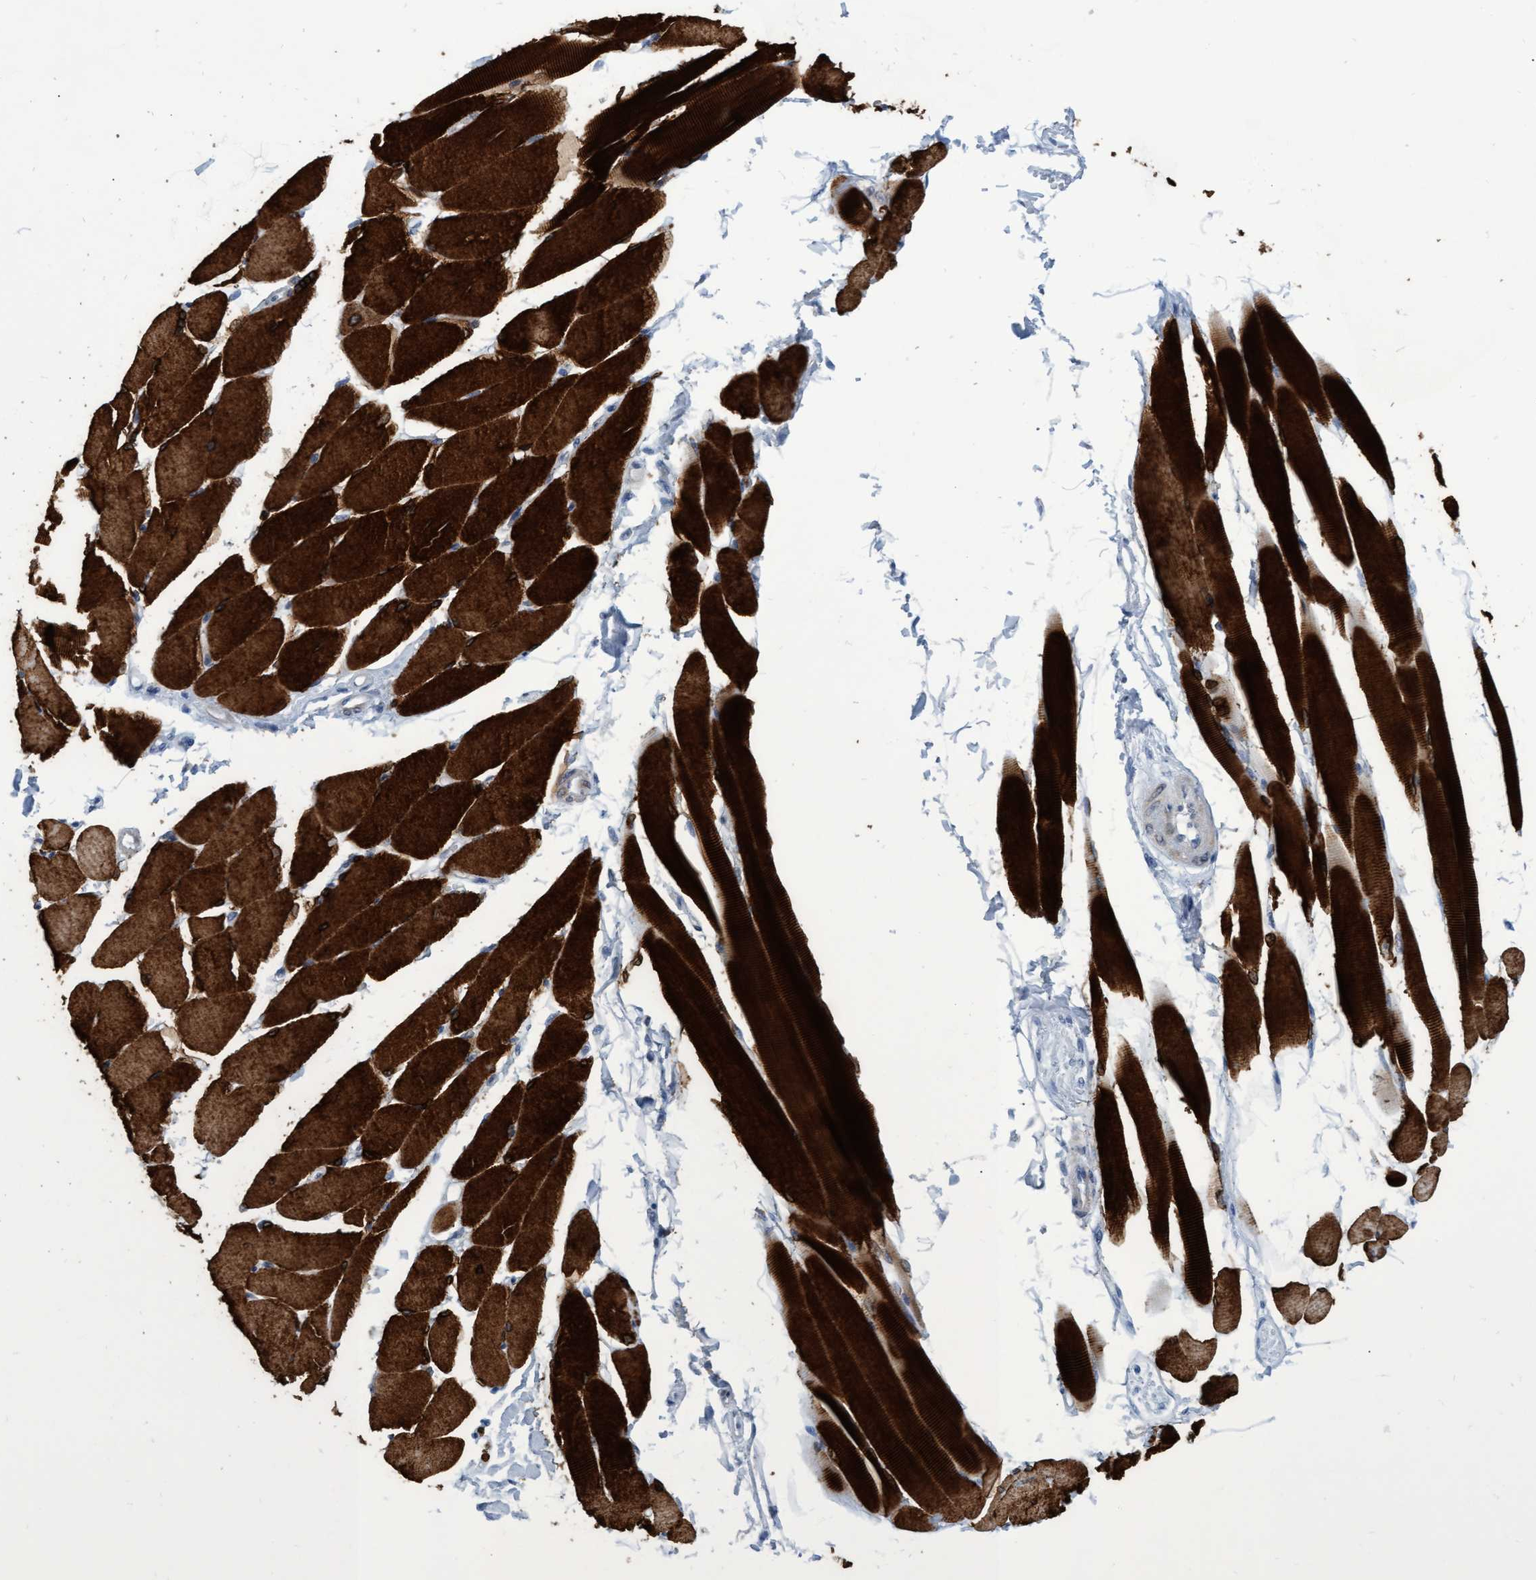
{"staining": {"intensity": "strong", "quantity": ">75%", "location": "cytoplasmic/membranous"}, "tissue": "skeletal muscle", "cell_type": "Myocytes", "image_type": "normal", "snomed": [{"axis": "morphology", "description": "Normal tissue, NOS"}, {"axis": "topography", "description": "Skeletal muscle"}, {"axis": "topography", "description": "Peripheral nerve tissue"}], "caption": "The image demonstrates immunohistochemical staining of unremarkable skeletal muscle. There is strong cytoplasmic/membranous staining is appreciated in about >75% of myocytes.", "gene": "SSTR3", "patient": {"sex": "female", "age": 84}}